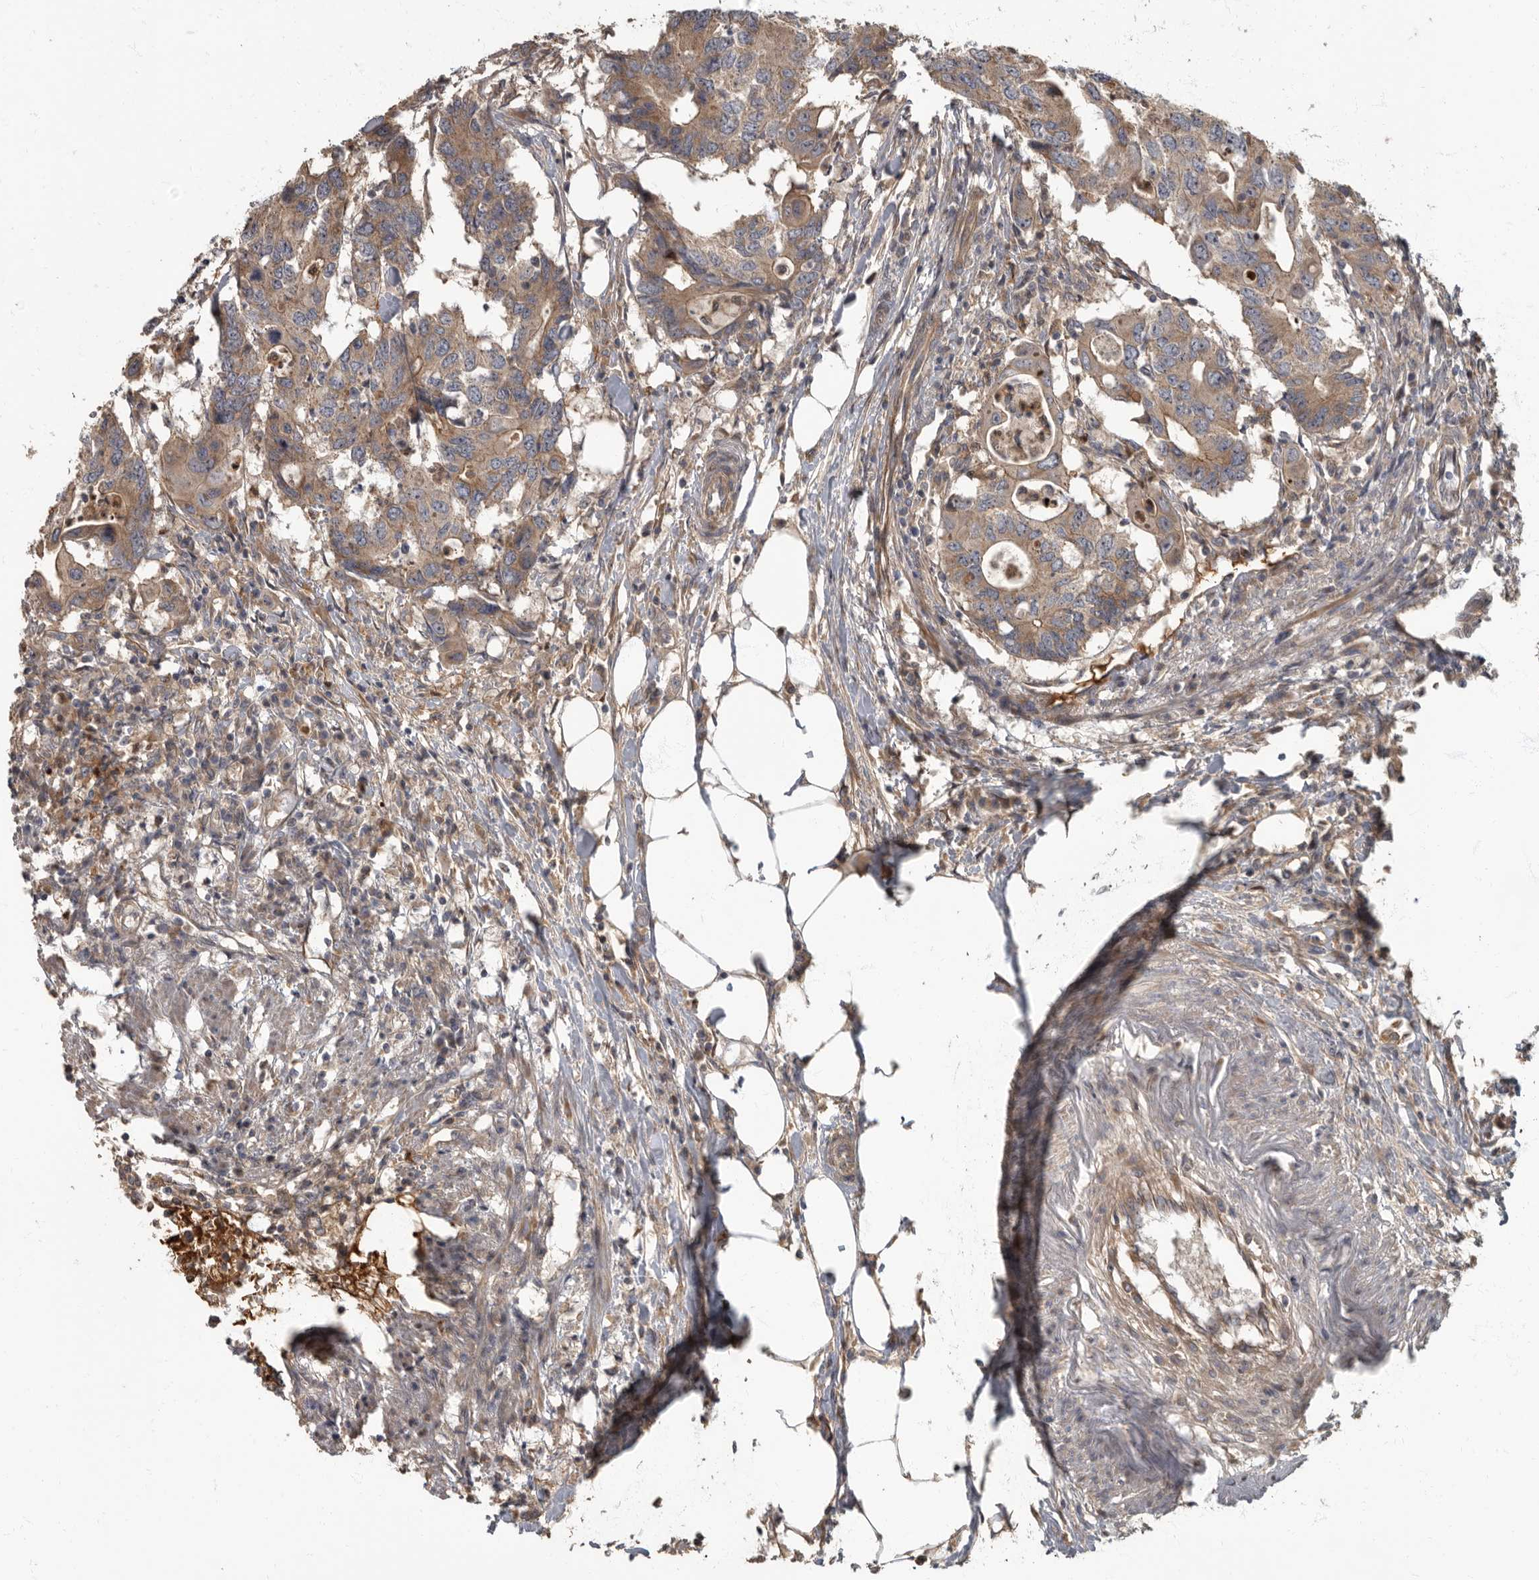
{"staining": {"intensity": "weak", "quantity": ">75%", "location": "cytoplasmic/membranous"}, "tissue": "colorectal cancer", "cell_type": "Tumor cells", "image_type": "cancer", "snomed": [{"axis": "morphology", "description": "Adenocarcinoma, NOS"}, {"axis": "topography", "description": "Colon"}], "caption": "This is an image of immunohistochemistry staining of colorectal adenocarcinoma, which shows weak expression in the cytoplasmic/membranous of tumor cells.", "gene": "DAAM1", "patient": {"sex": "male", "age": 71}}